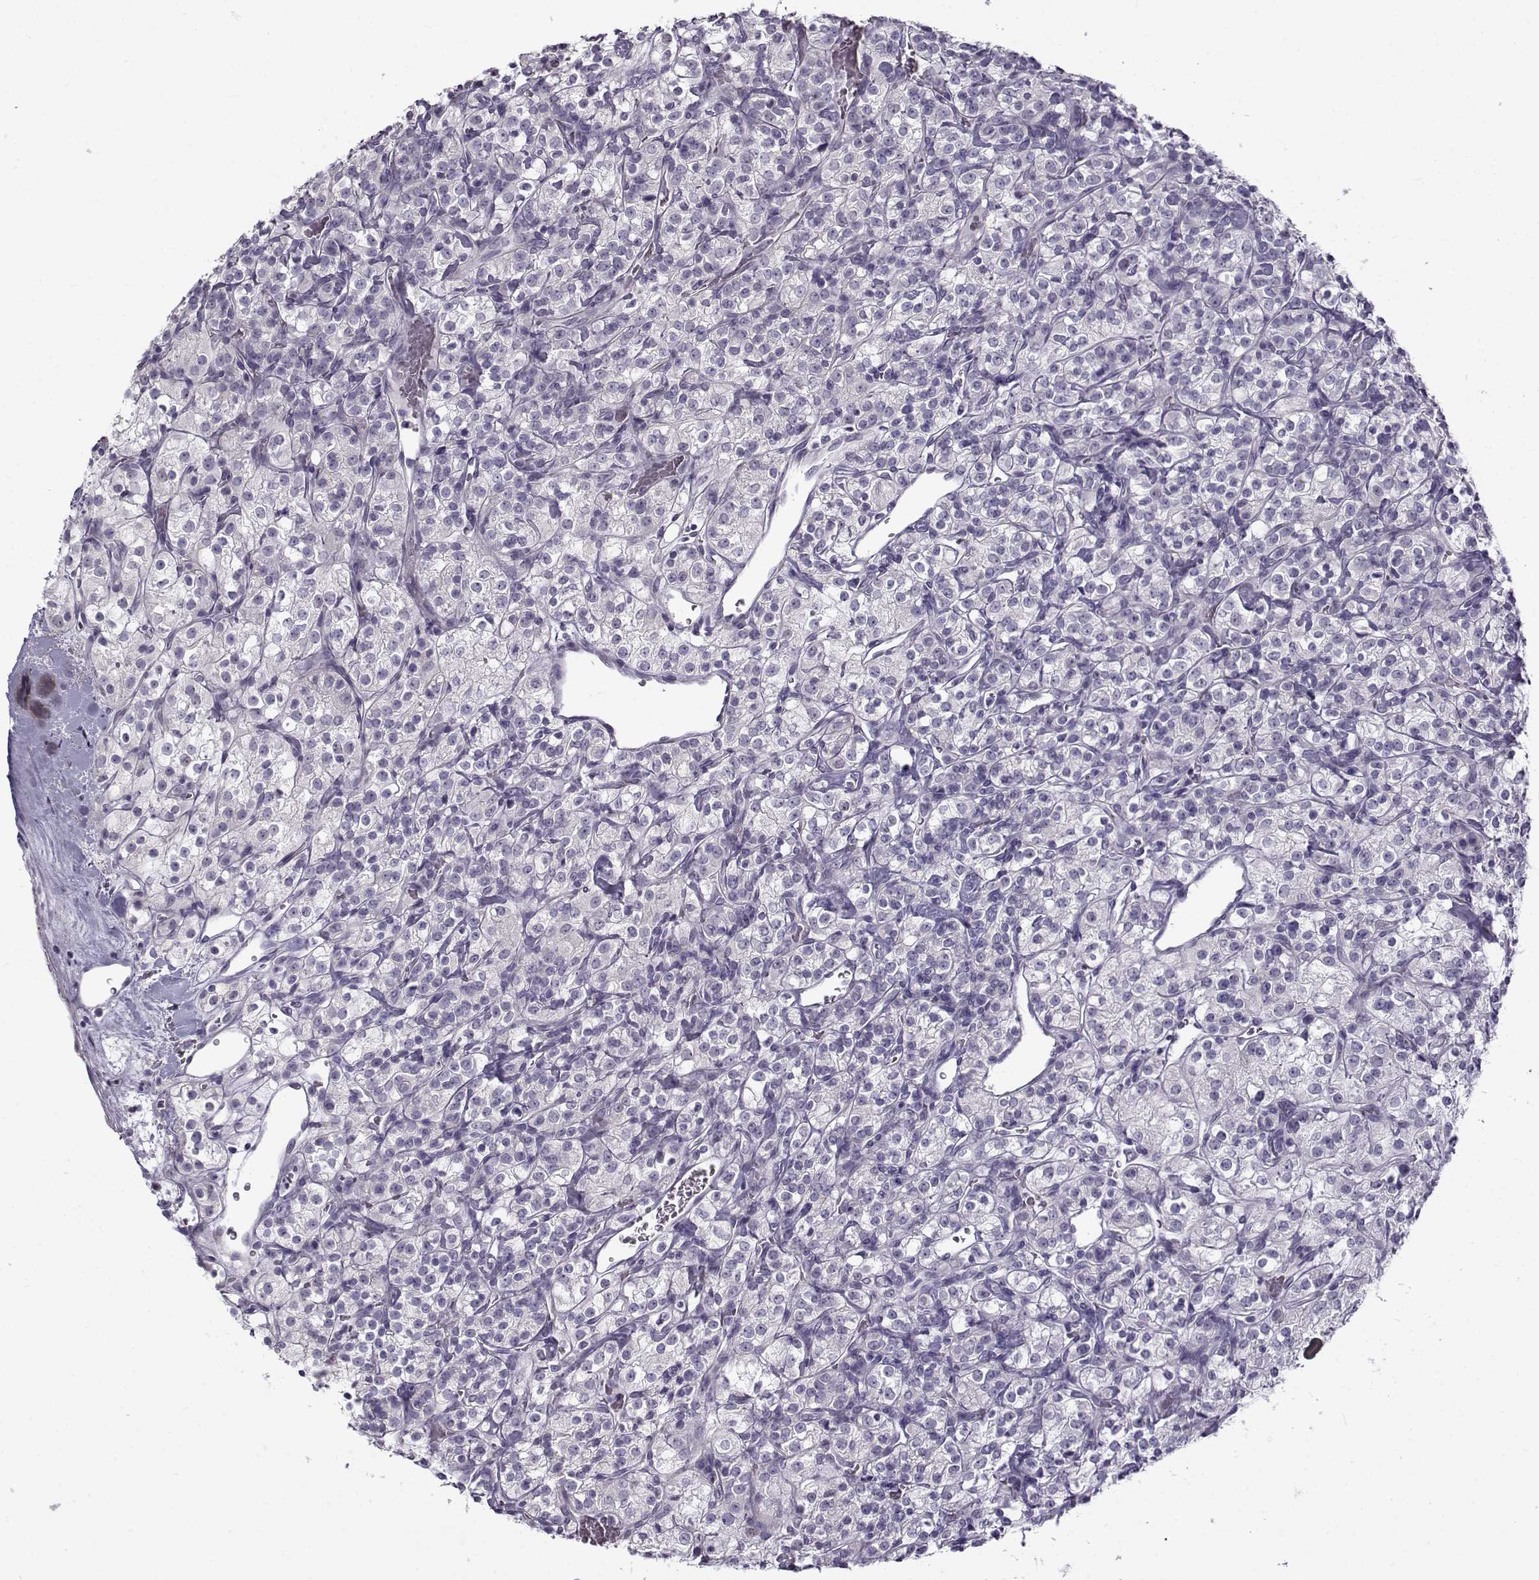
{"staining": {"intensity": "negative", "quantity": "none", "location": "none"}, "tissue": "renal cancer", "cell_type": "Tumor cells", "image_type": "cancer", "snomed": [{"axis": "morphology", "description": "Adenocarcinoma, NOS"}, {"axis": "topography", "description": "Kidney"}], "caption": "Immunohistochemical staining of renal cancer displays no significant expression in tumor cells.", "gene": "TEX55", "patient": {"sex": "male", "age": 77}}